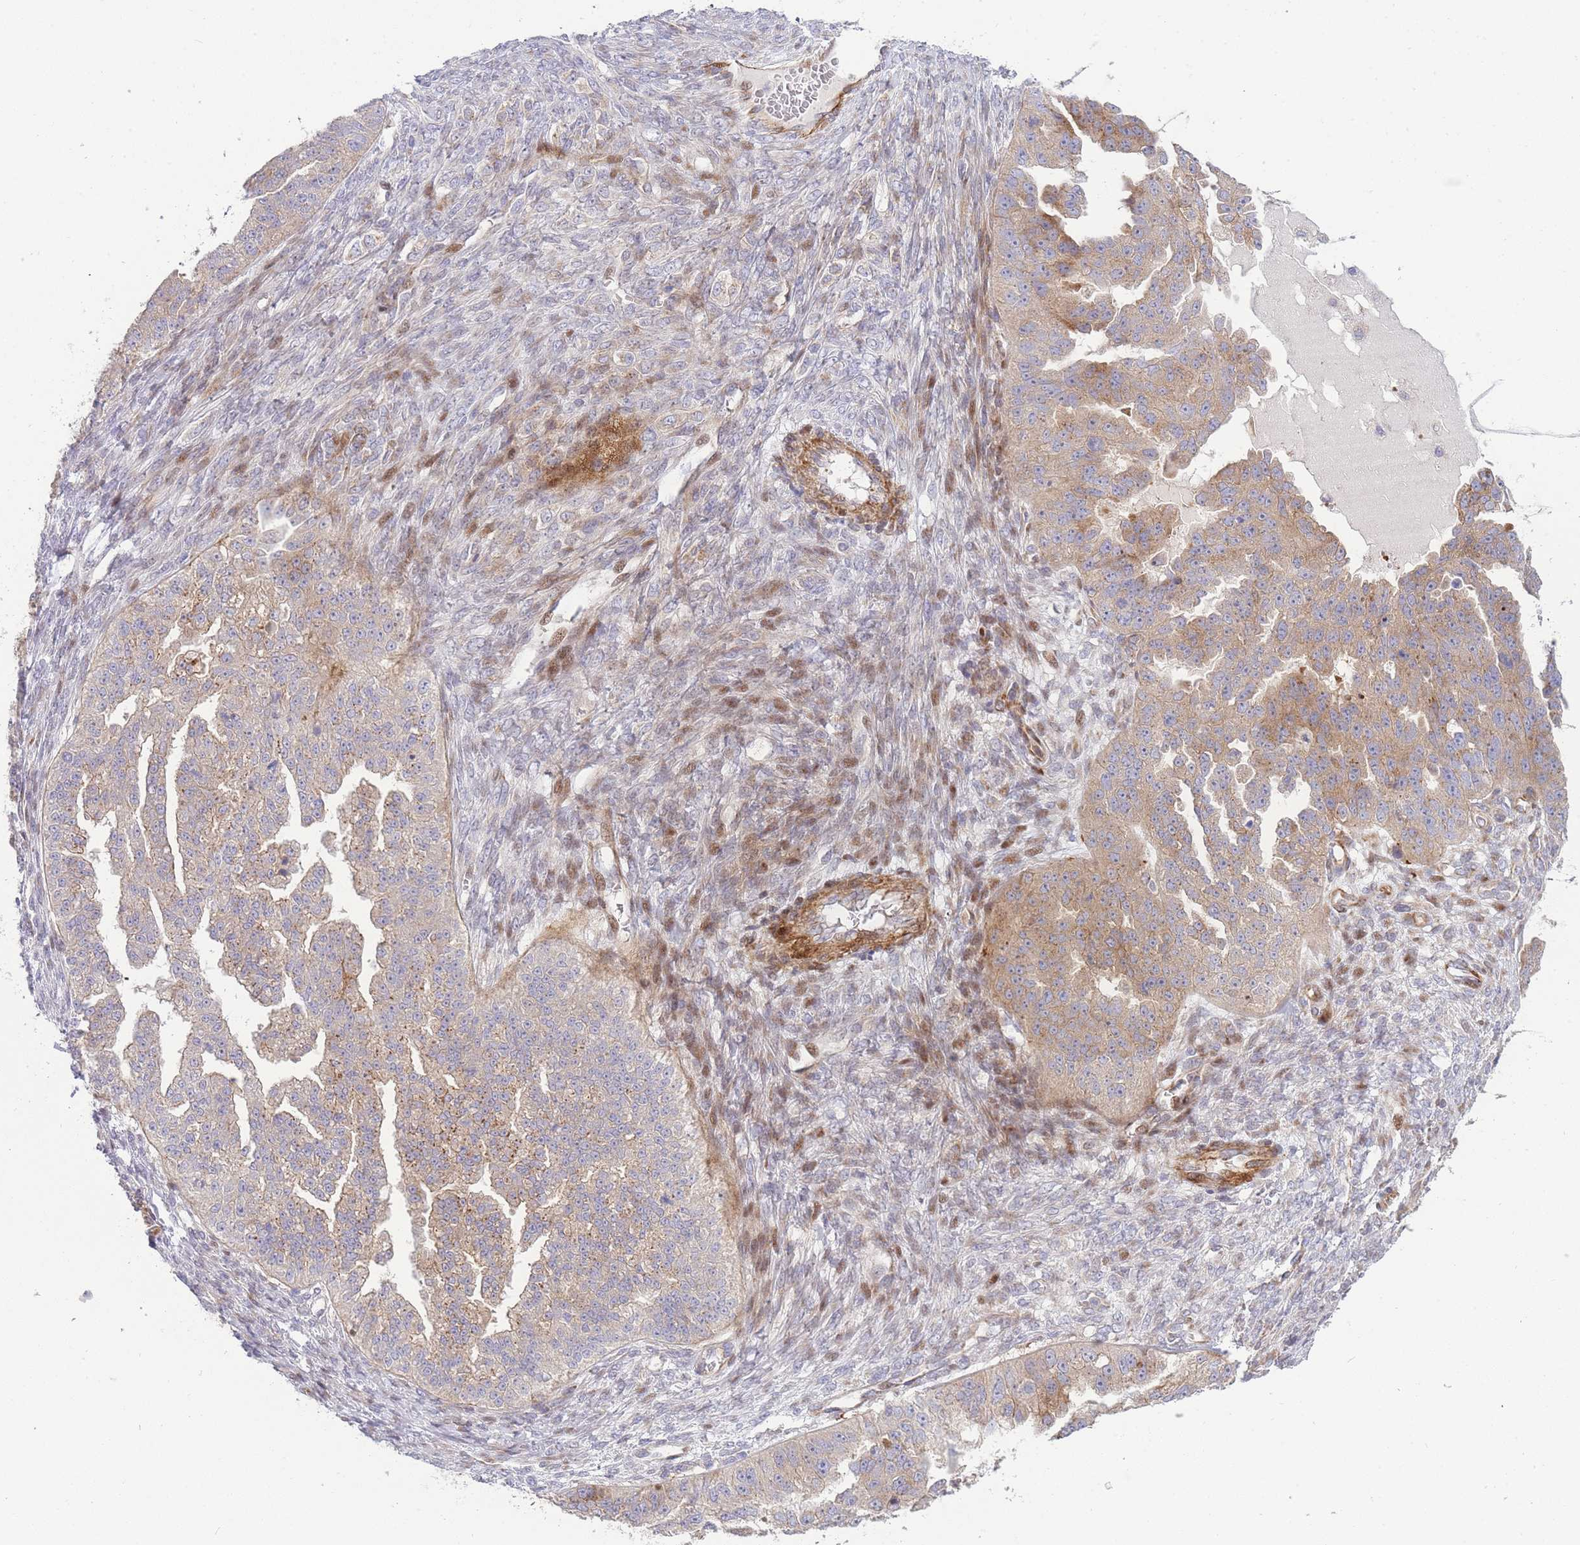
{"staining": {"intensity": "strong", "quantity": "<25%", "location": "cytoplasmic/membranous"}, "tissue": "ovarian cancer", "cell_type": "Tumor cells", "image_type": "cancer", "snomed": [{"axis": "morphology", "description": "Cystadenocarcinoma, serous, NOS"}, {"axis": "topography", "description": "Ovary"}], "caption": "IHC of serous cystadenocarcinoma (ovarian) reveals medium levels of strong cytoplasmic/membranous positivity in about <25% of tumor cells. The protein of interest is shown in brown color, while the nuclei are stained blue.", "gene": "ATP5MC2", "patient": {"sex": "female", "age": 58}}